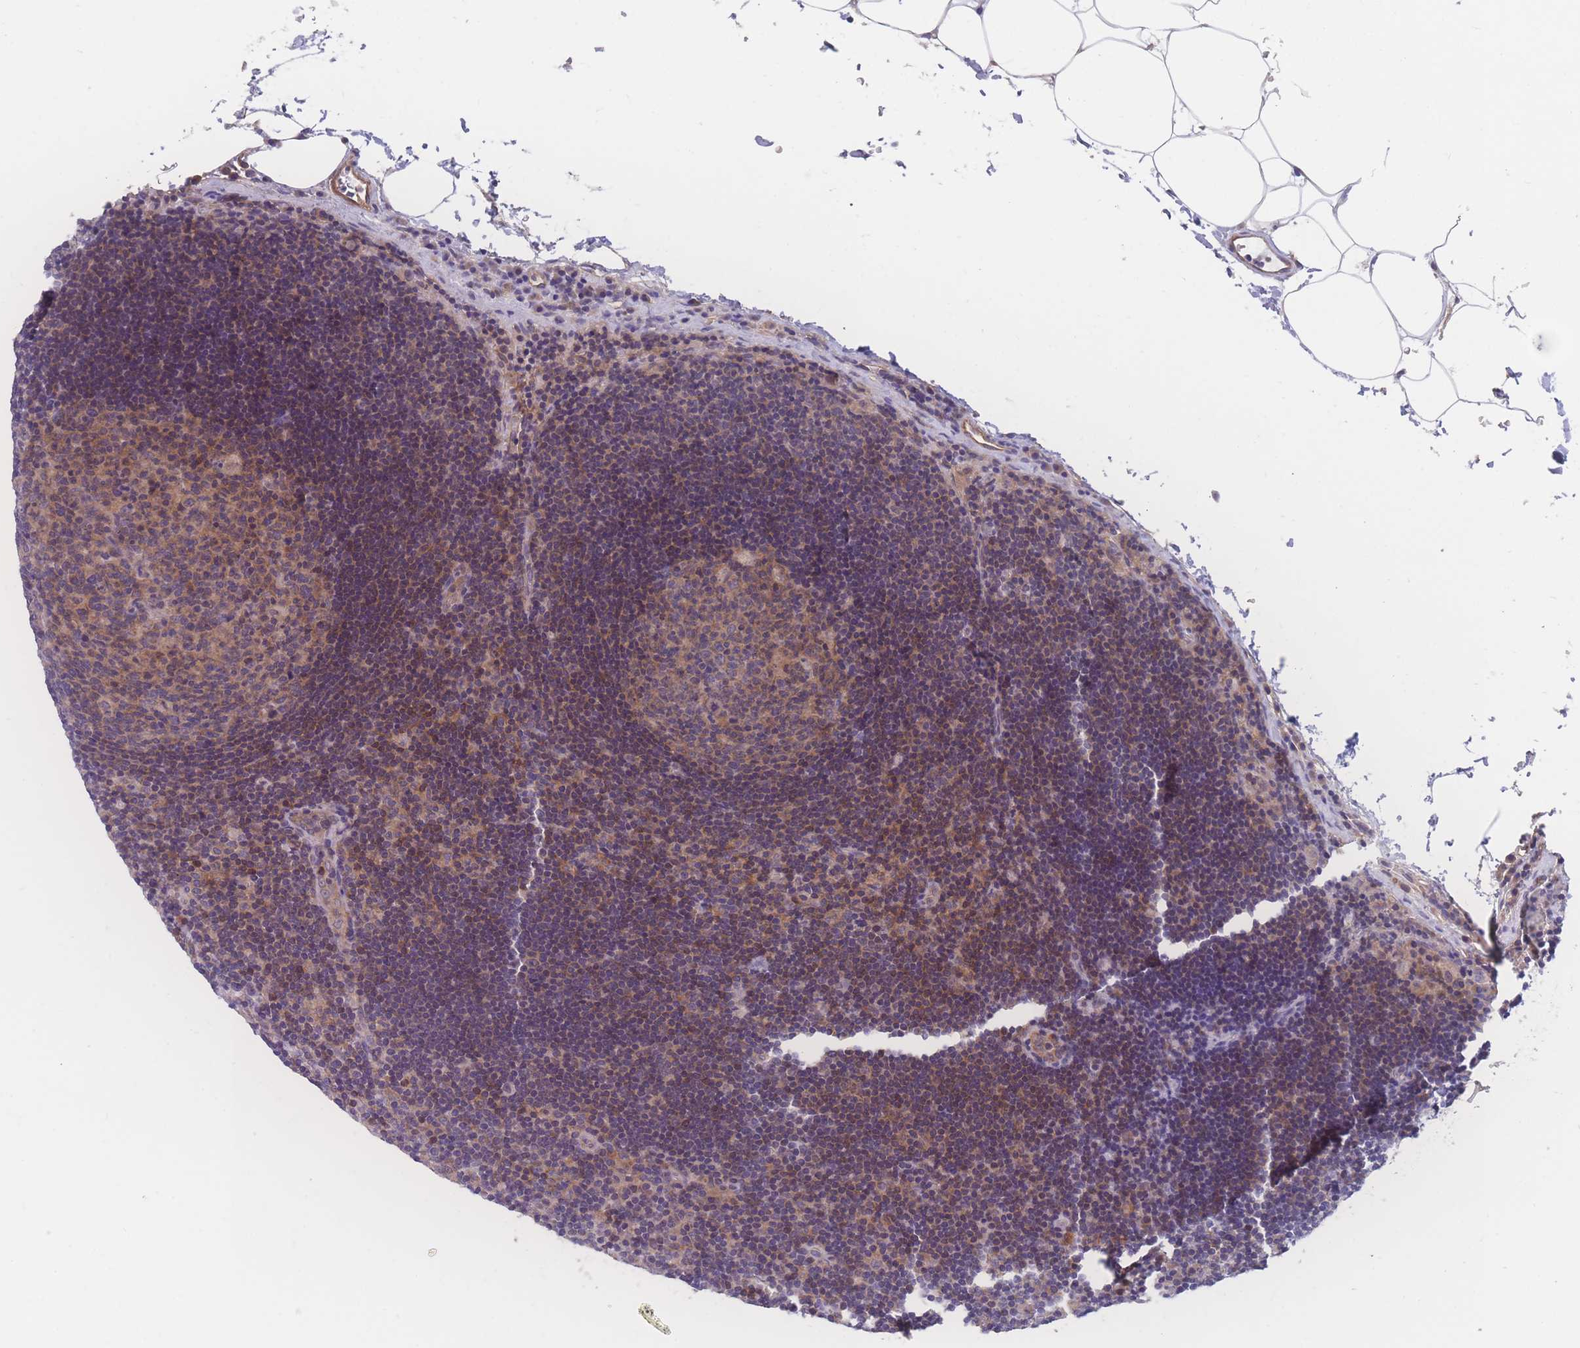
{"staining": {"intensity": "moderate", "quantity": "25%-75%", "location": "cytoplasmic/membranous"}, "tissue": "lymph node", "cell_type": "Germinal center cells", "image_type": "normal", "snomed": [{"axis": "morphology", "description": "Normal tissue, NOS"}, {"axis": "topography", "description": "Lymph node"}], "caption": "This is a micrograph of immunohistochemistry staining of unremarkable lymph node, which shows moderate expression in the cytoplasmic/membranous of germinal center cells.", "gene": "CFAP97", "patient": {"sex": "male", "age": 62}}